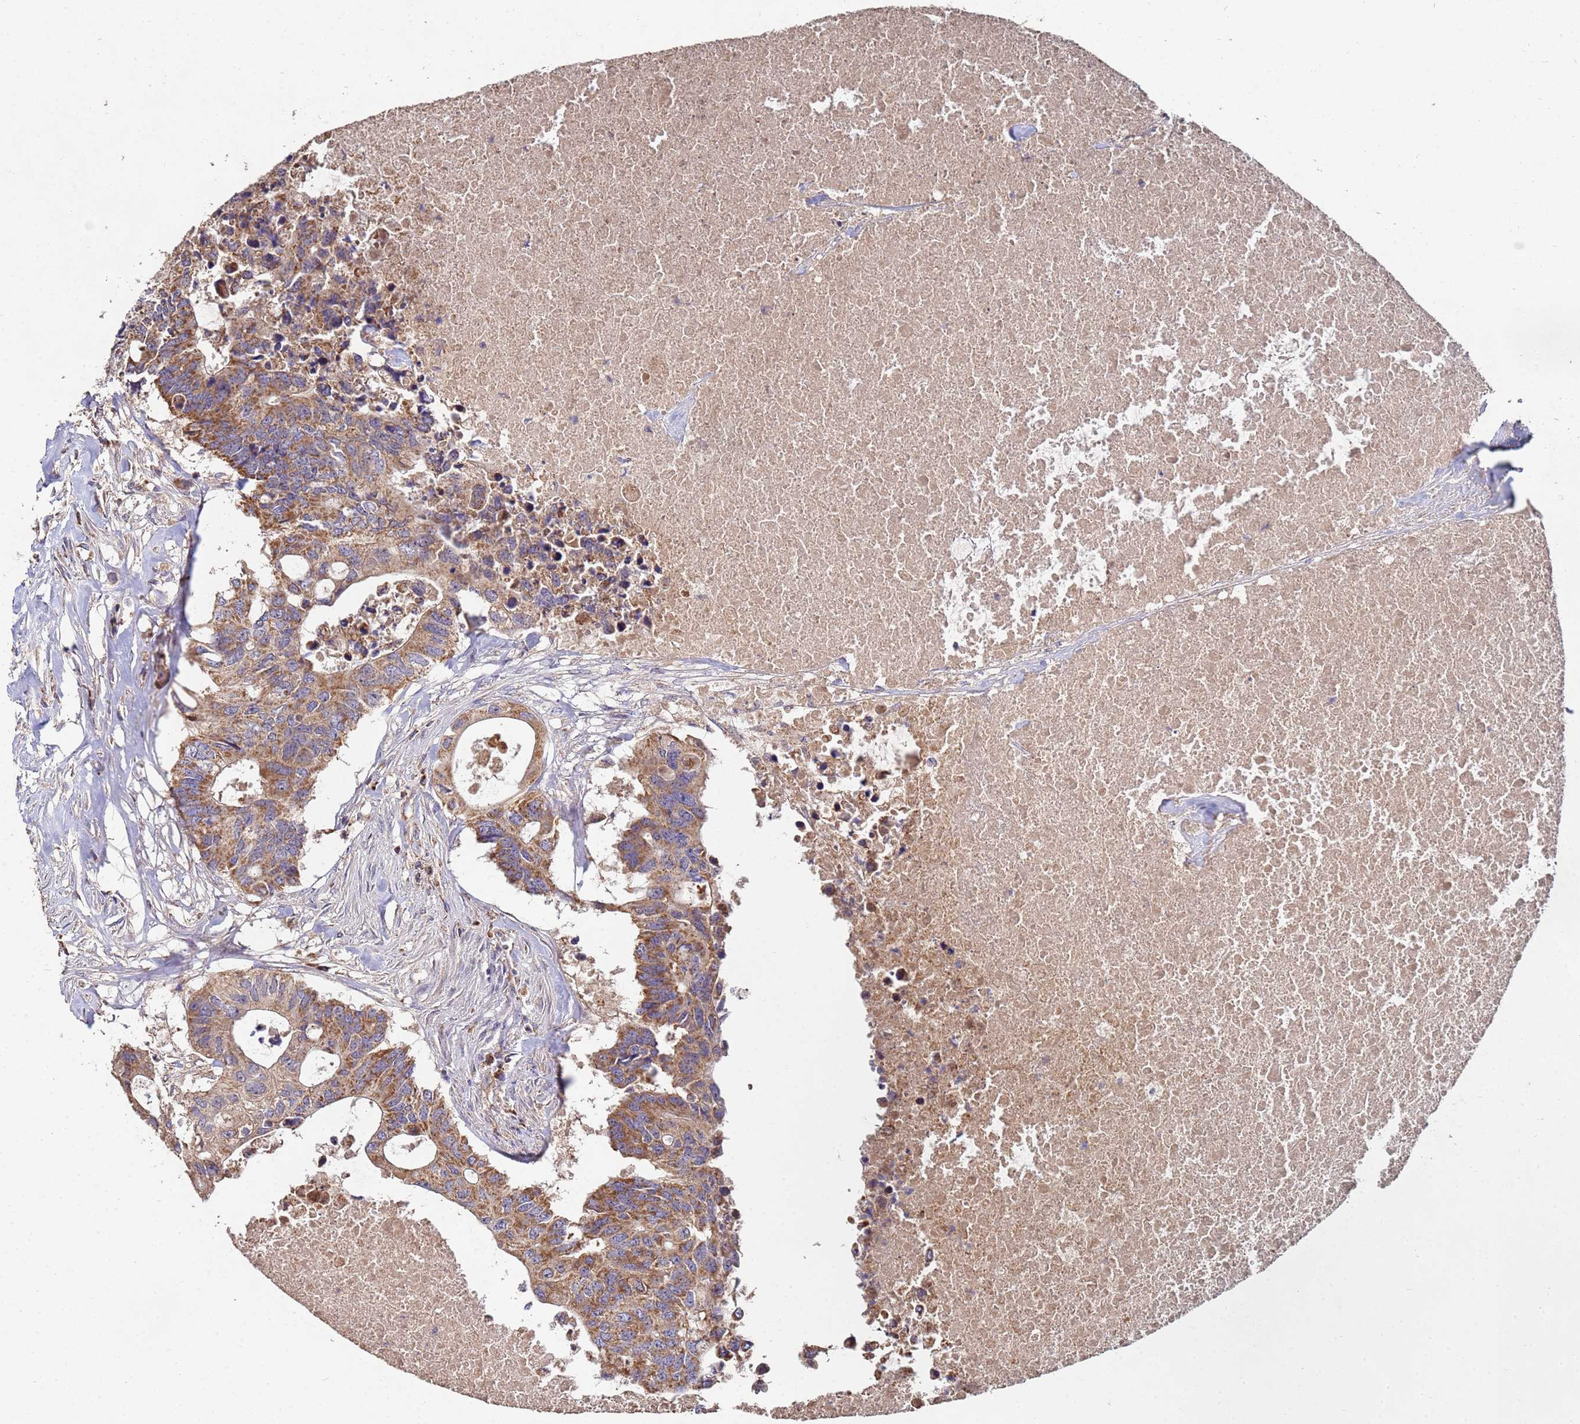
{"staining": {"intensity": "moderate", "quantity": ">75%", "location": "cytoplasmic/membranous"}, "tissue": "colorectal cancer", "cell_type": "Tumor cells", "image_type": "cancer", "snomed": [{"axis": "morphology", "description": "Adenocarcinoma, NOS"}, {"axis": "topography", "description": "Colon"}], "caption": "The micrograph shows staining of adenocarcinoma (colorectal), revealing moderate cytoplasmic/membranous protein staining (brown color) within tumor cells.", "gene": "C5orf34", "patient": {"sex": "male", "age": 71}}